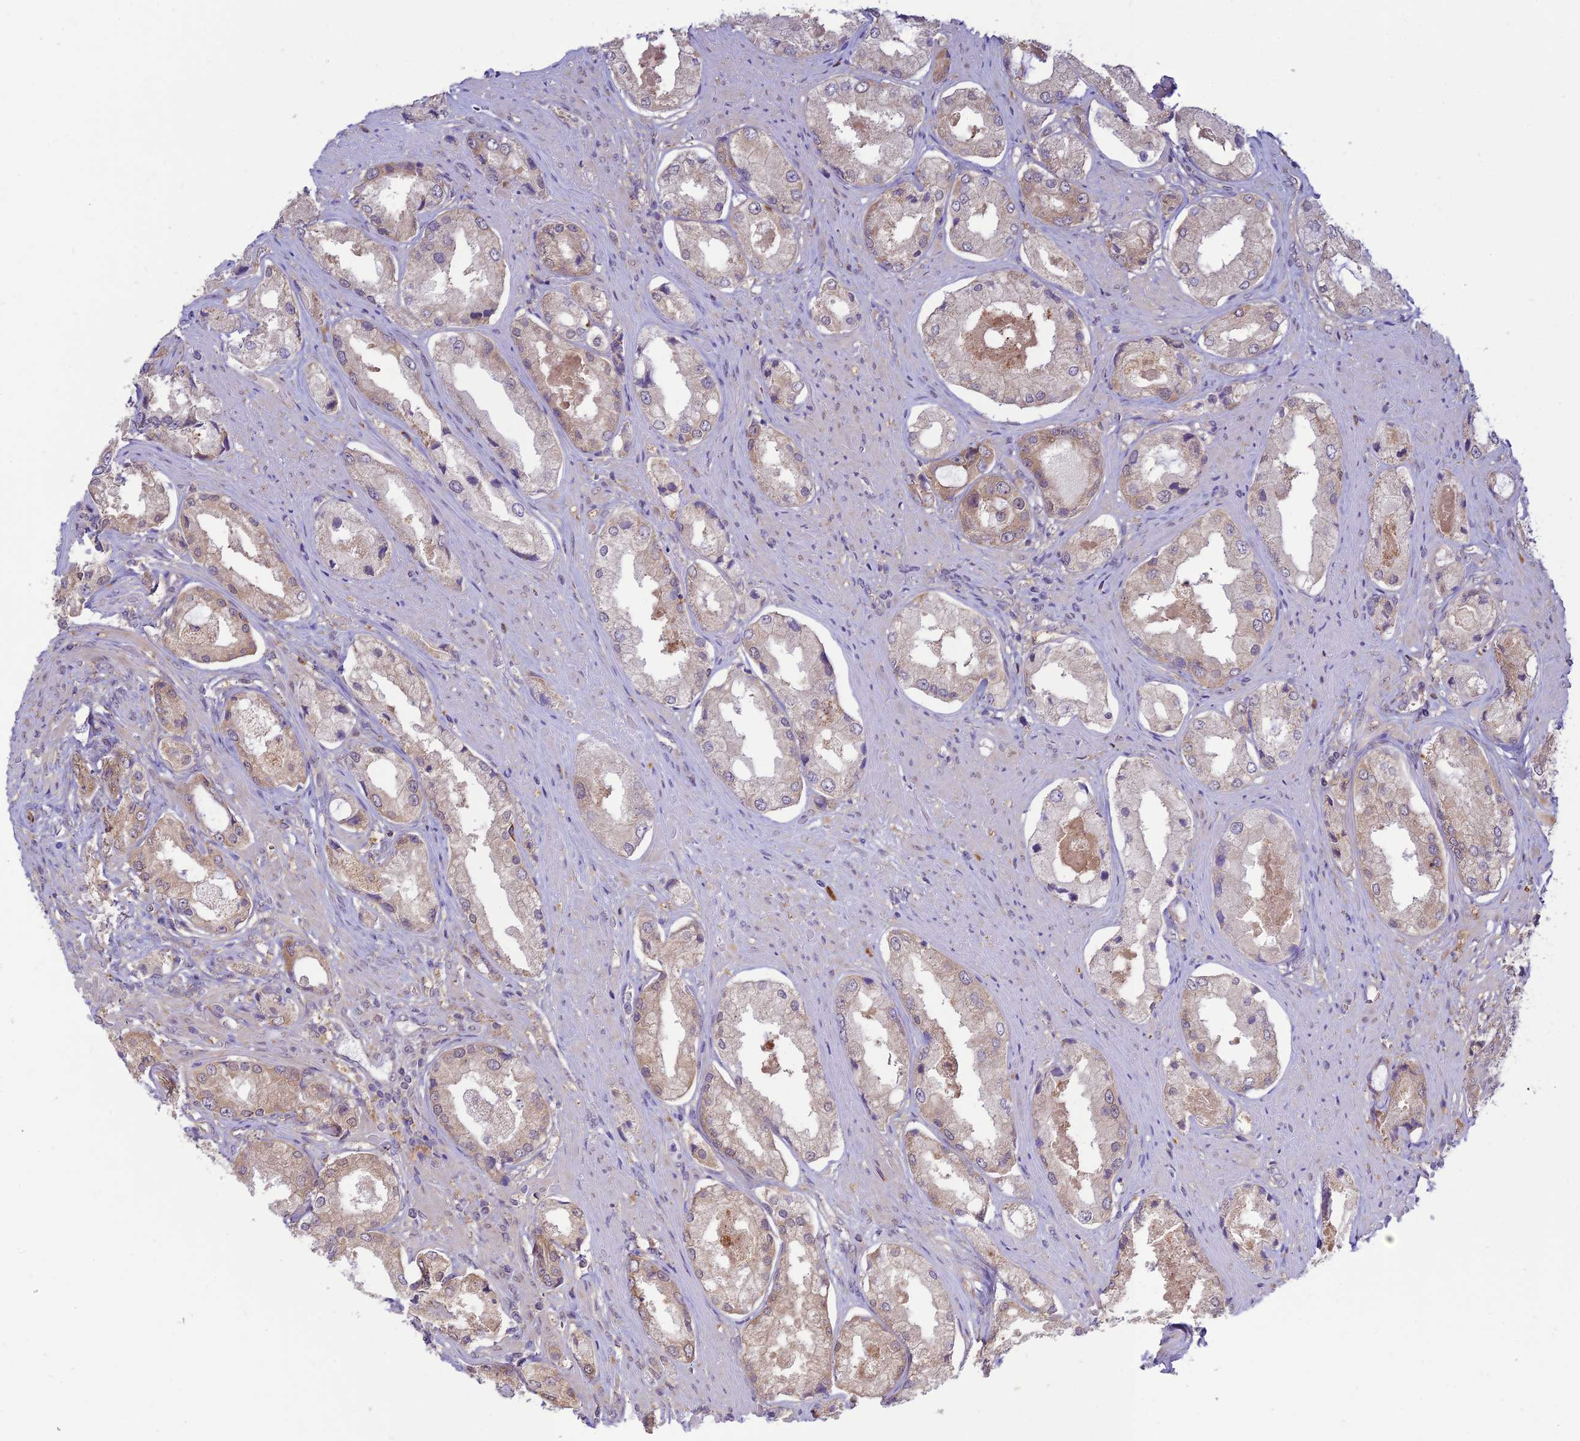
{"staining": {"intensity": "weak", "quantity": "25%-75%", "location": "cytoplasmic/membranous"}, "tissue": "prostate cancer", "cell_type": "Tumor cells", "image_type": "cancer", "snomed": [{"axis": "morphology", "description": "Adenocarcinoma, Low grade"}, {"axis": "topography", "description": "Prostate"}], "caption": "Protein staining exhibits weak cytoplasmic/membranous staining in approximately 25%-75% of tumor cells in prostate cancer.", "gene": "SKIC8", "patient": {"sex": "male", "age": 68}}